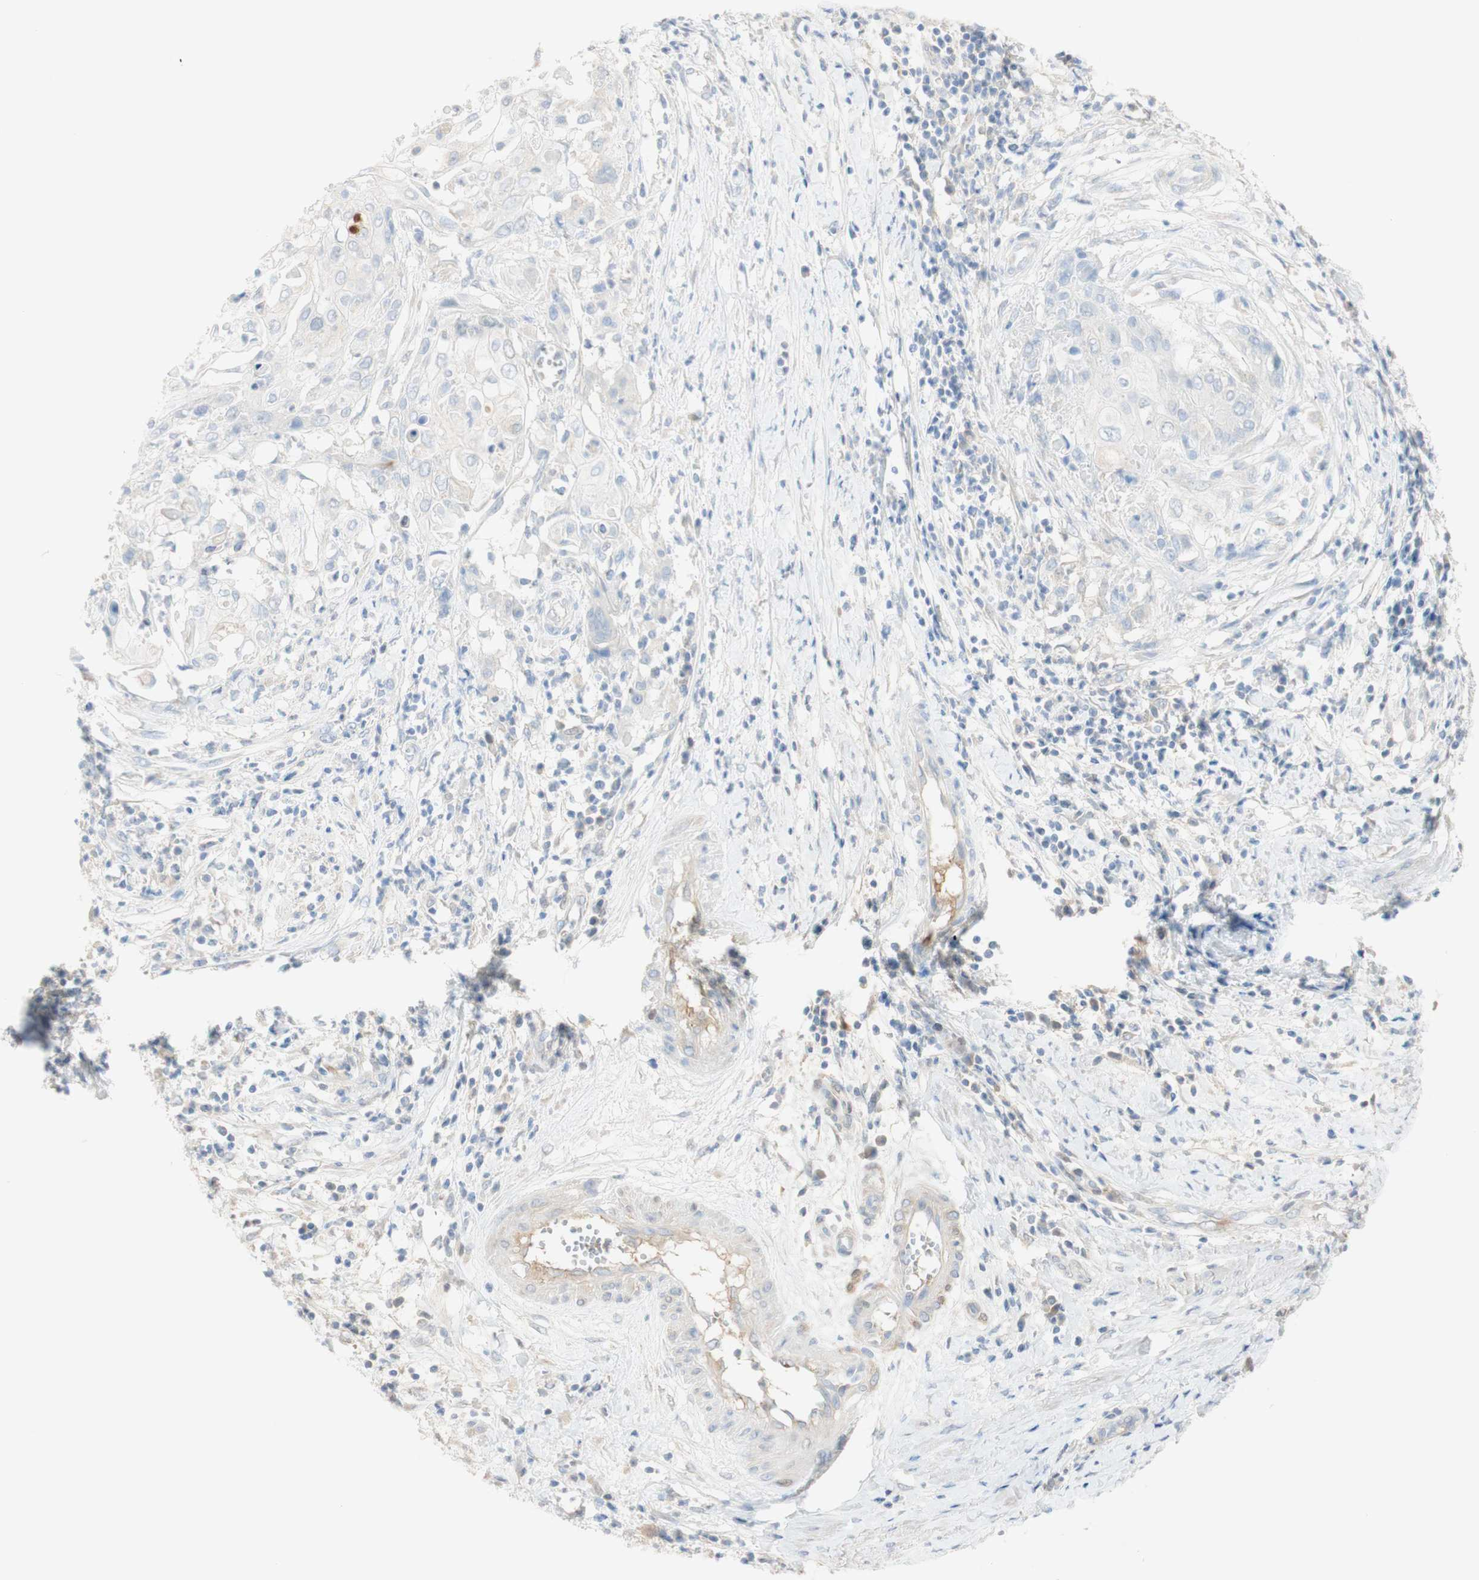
{"staining": {"intensity": "negative", "quantity": "none", "location": "none"}, "tissue": "cervical cancer", "cell_type": "Tumor cells", "image_type": "cancer", "snomed": [{"axis": "morphology", "description": "Squamous cell carcinoma, NOS"}, {"axis": "topography", "description": "Cervix"}], "caption": "Immunohistochemical staining of human cervical cancer (squamous cell carcinoma) demonstrates no significant staining in tumor cells.", "gene": "SELENBP1", "patient": {"sex": "female", "age": 39}}